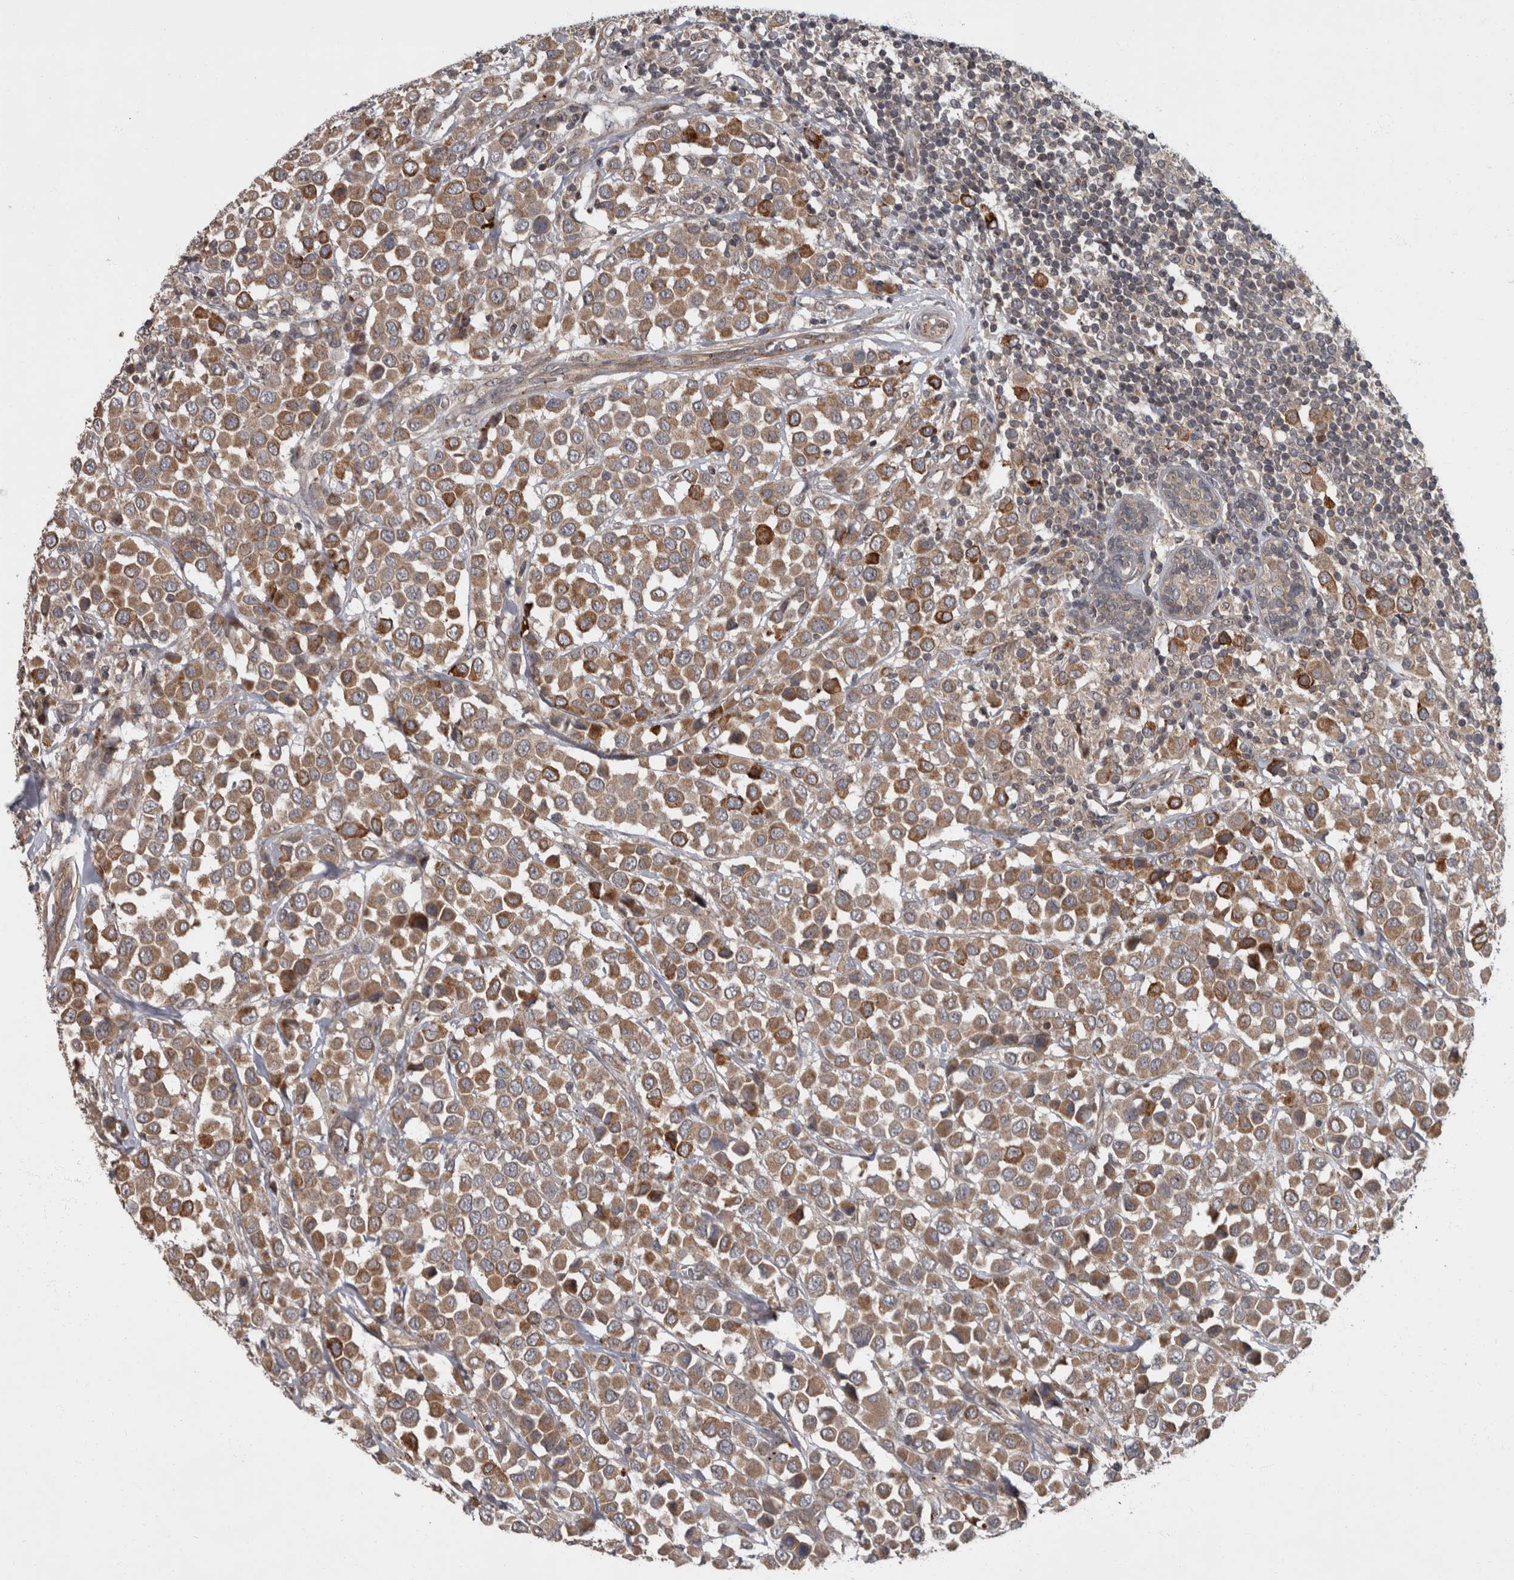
{"staining": {"intensity": "moderate", "quantity": ">75%", "location": "cytoplasmic/membranous"}, "tissue": "breast cancer", "cell_type": "Tumor cells", "image_type": "cancer", "snomed": [{"axis": "morphology", "description": "Duct carcinoma"}, {"axis": "topography", "description": "Breast"}], "caption": "Tumor cells show moderate cytoplasmic/membranous positivity in about >75% of cells in breast cancer (invasive ductal carcinoma).", "gene": "VEGFD", "patient": {"sex": "female", "age": 61}}